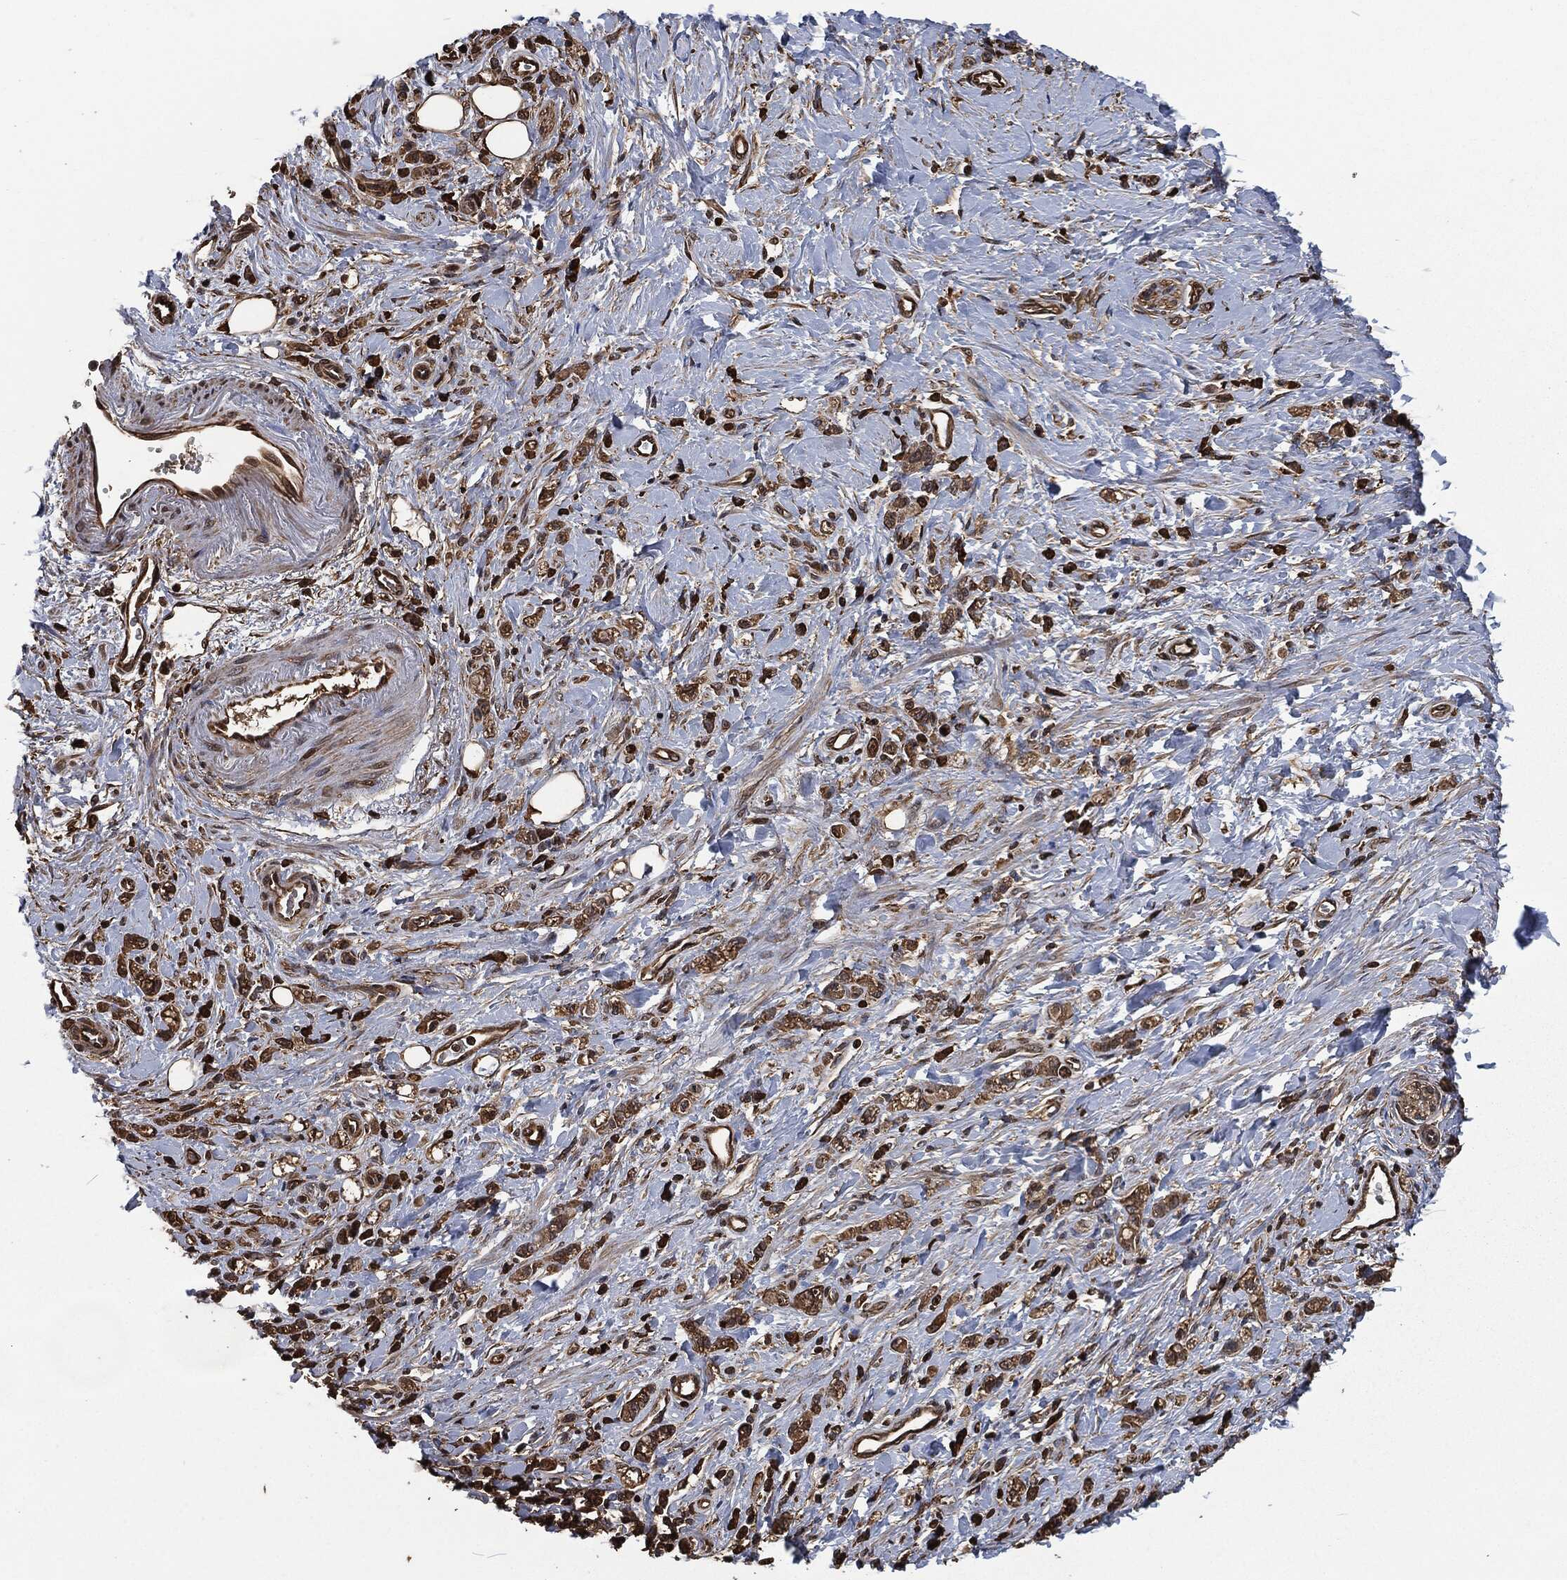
{"staining": {"intensity": "strong", "quantity": ">75%", "location": "cytoplasmic/membranous"}, "tissue": "stomach cancer", "cell_type": "Tumor cells", "image_type": "cancer", "snomed": [{"axis": "morphology", "description": "Adenocarcinoma, NOS"}, {"axis": "topography", "description": "Stomach"}], "caption": "About >75% of tumor cells in human stomach adenocarcinoma show strong cytoplasmic/membranous protein staining as visualized by brown immunohistochemical staining.", "gene": "PRDX4", "patient": {"sex": "male", "age": 77}}